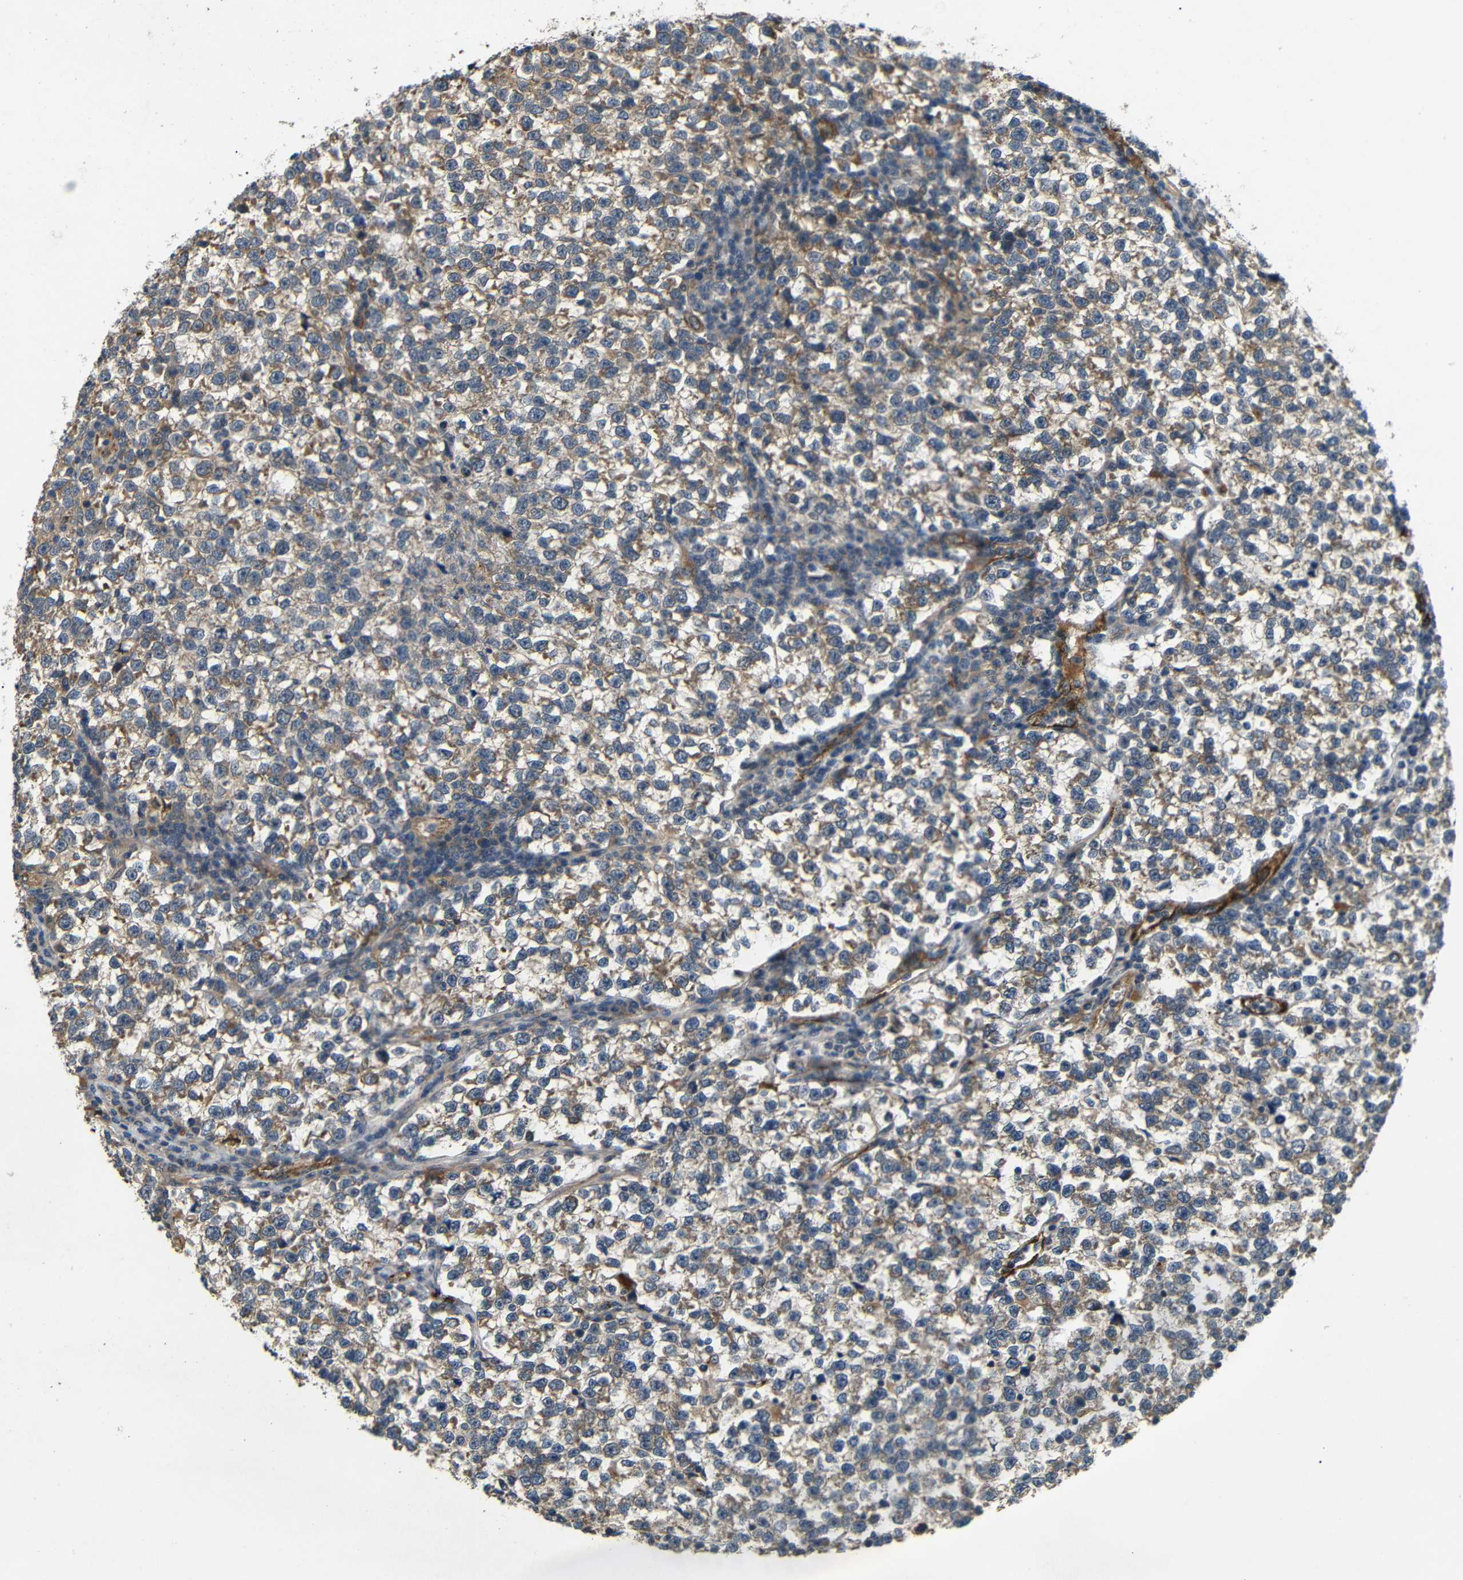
{"staining": {"intensity": "weak", "quantity": "<25%", "location": "cytoplasmic/membranous"}, "tissue": "testis cancer", "cell_type": "Tumor cells", "image_type": "cancer", "snomed": [{"axis": "morphology", "description": "Normal tissue, NOS"}, {"axis": "morphology", "description": "Seminoma, NOS"}, {"axis": "topography", "description": "Testis"}], "caption": "Tumor cells show no significant protein staining in testis seminoma.", "gene": "ATP7A", "patient": {"sex": "male", "age": 43}}